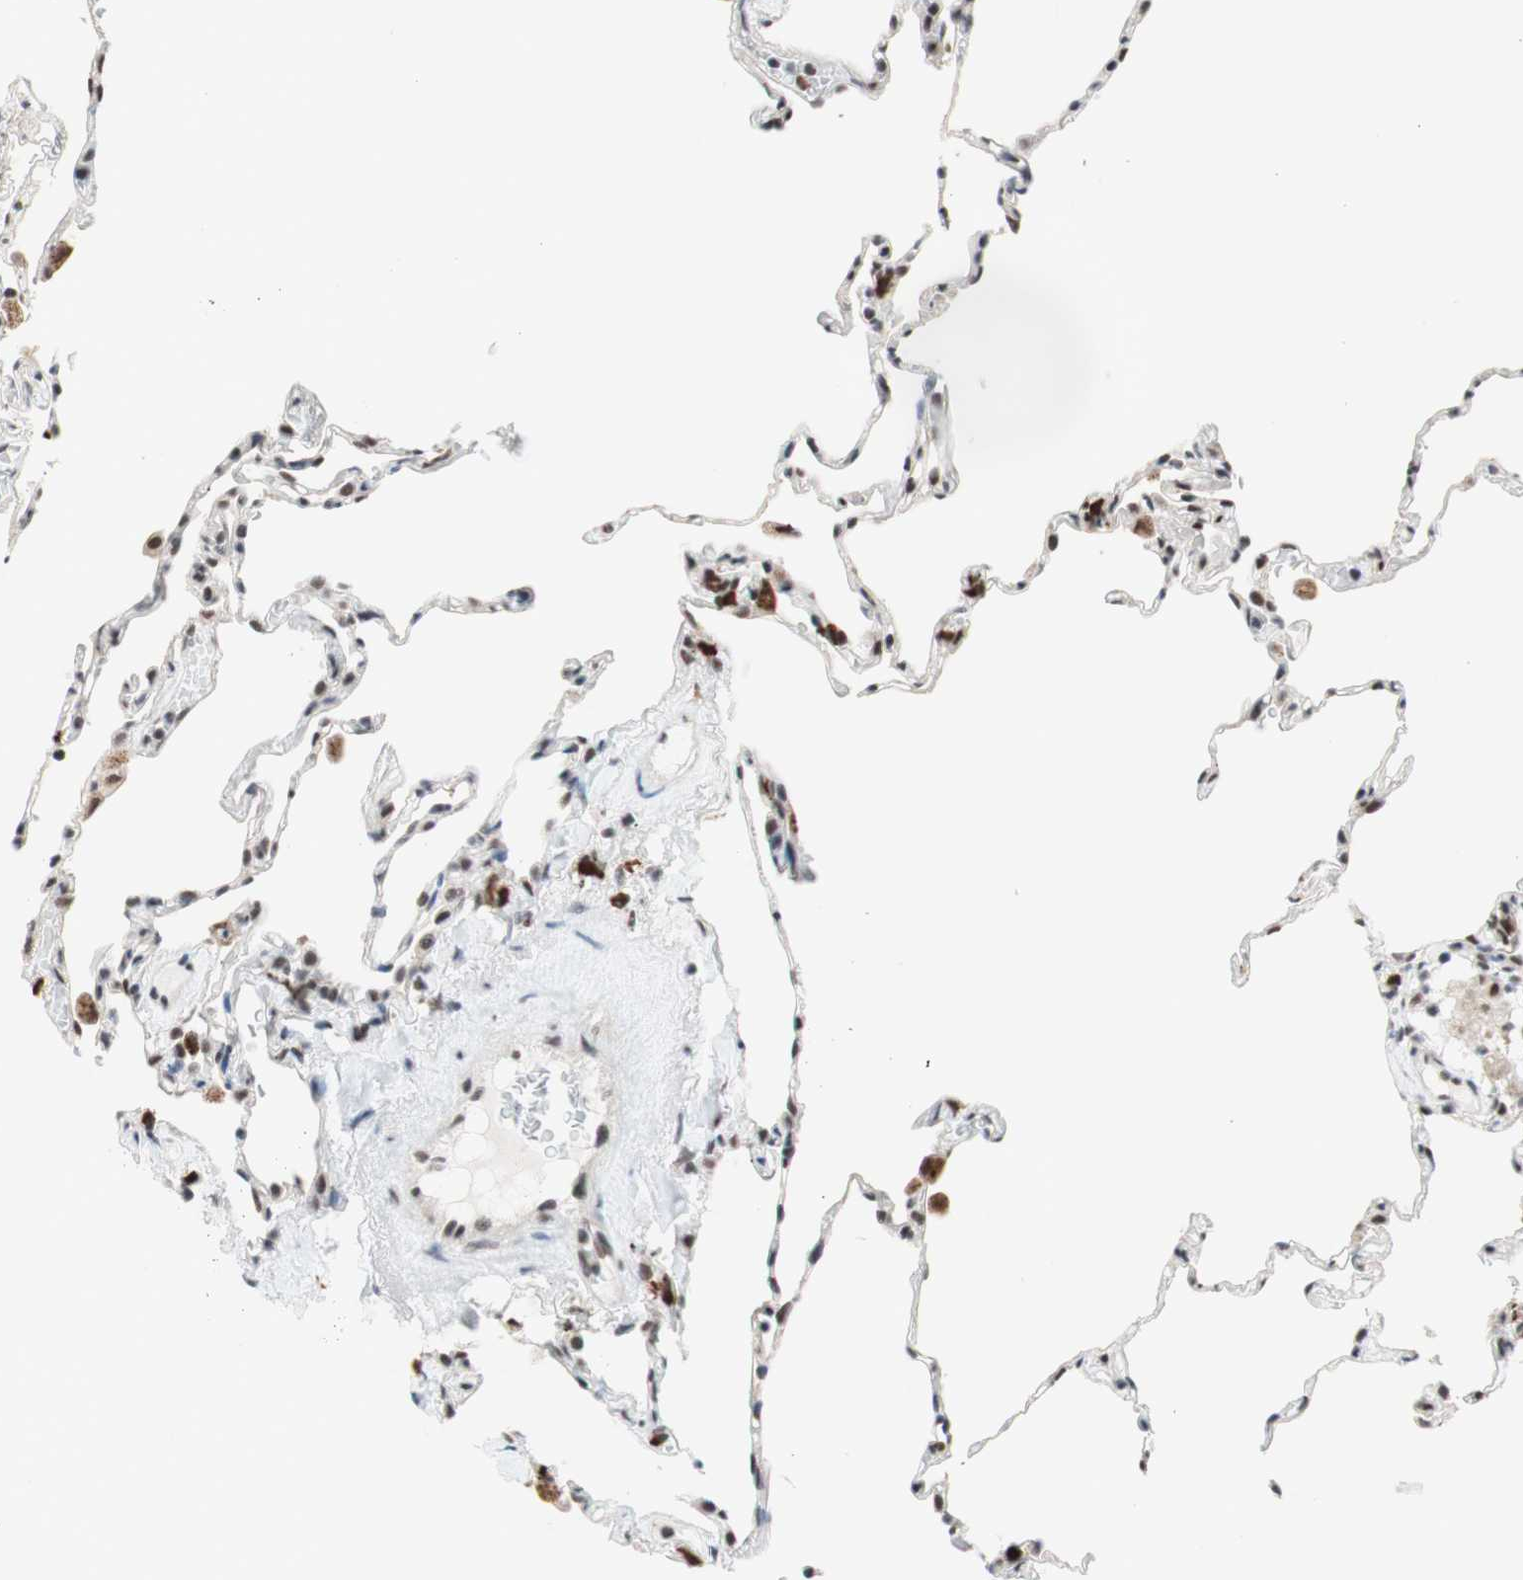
{"staining": {"intensity": "weak", "quantity": "25%-75%", "location": "nuclear"}, "tissue": "lung", "cell_type": "Alveolar cells", "image_type": "normal", "snomed": [{"axis": "morphology", "description": "Normal tissue, NOS"}, {"axis": "topography", "description": "Lung"}], "caption": "IHC image of normal lung: human lung stained using IHC demonstrates low levels of weak protein expression localized specifically in the nuclear of alveolar cells, appearing as a nuclear brown color.", "gene": "PRPF19", "patient": {"sex": "male", "age": 59}}